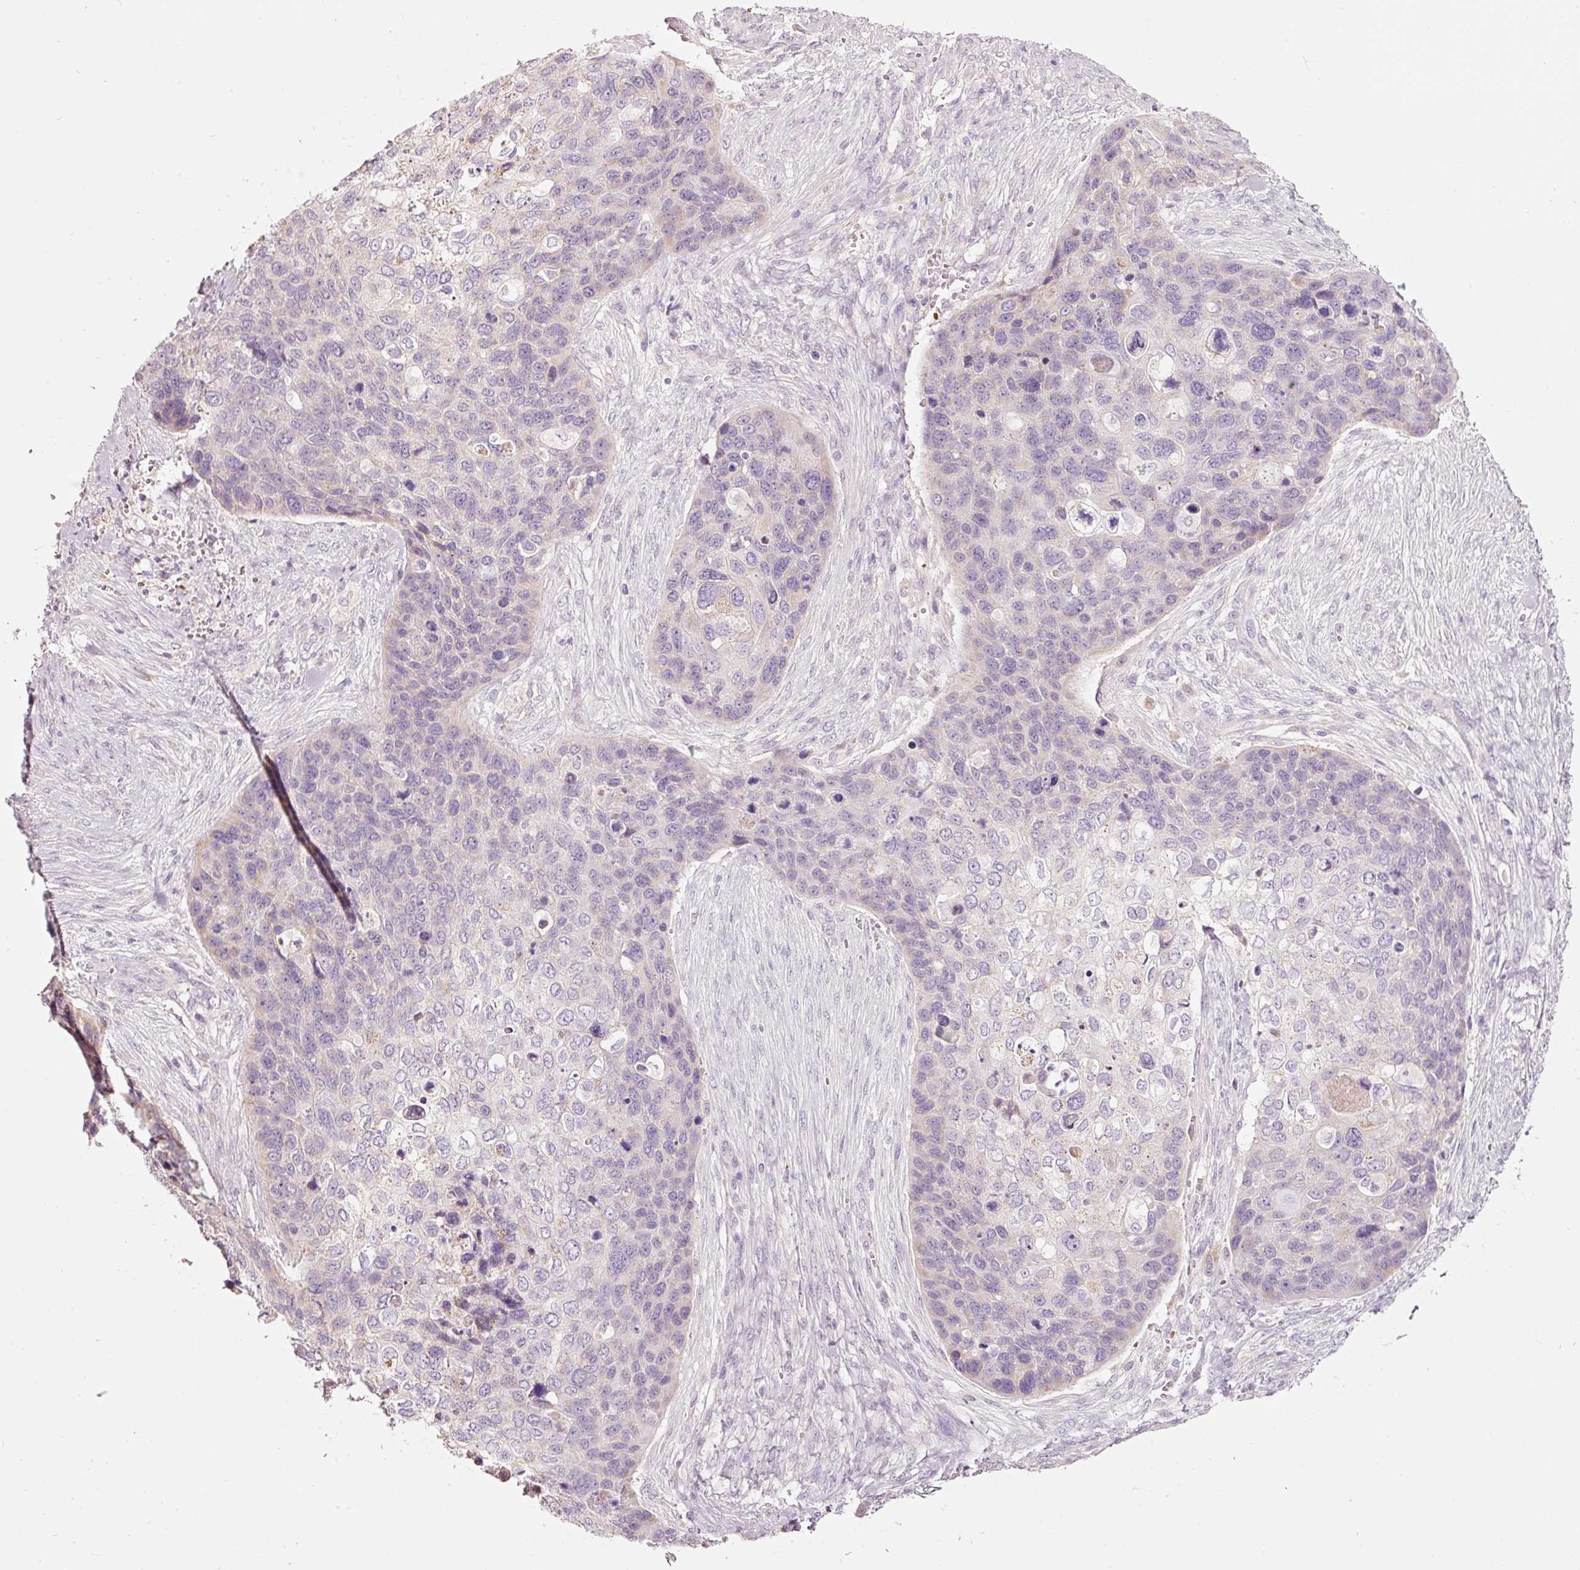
{"staining": {"intensity": "weak", "quantity": "<25%", "location": "cytoplasmic/membranous"}, "tissue": "skin cancer", "cell_type": "Tumor cells", "image_type": "cancer", "snomed": [{"axis": "morphology", "description": "Basal cell carcinoma"}, {"axis": "topography", "description": "Skin"}], "caption": "Tumor cells show no significant protein expression in skin cancer (basal cell carcinoma).", "gene": "LDHAL6B", "patient": {"sex": "female", "age": 74}}